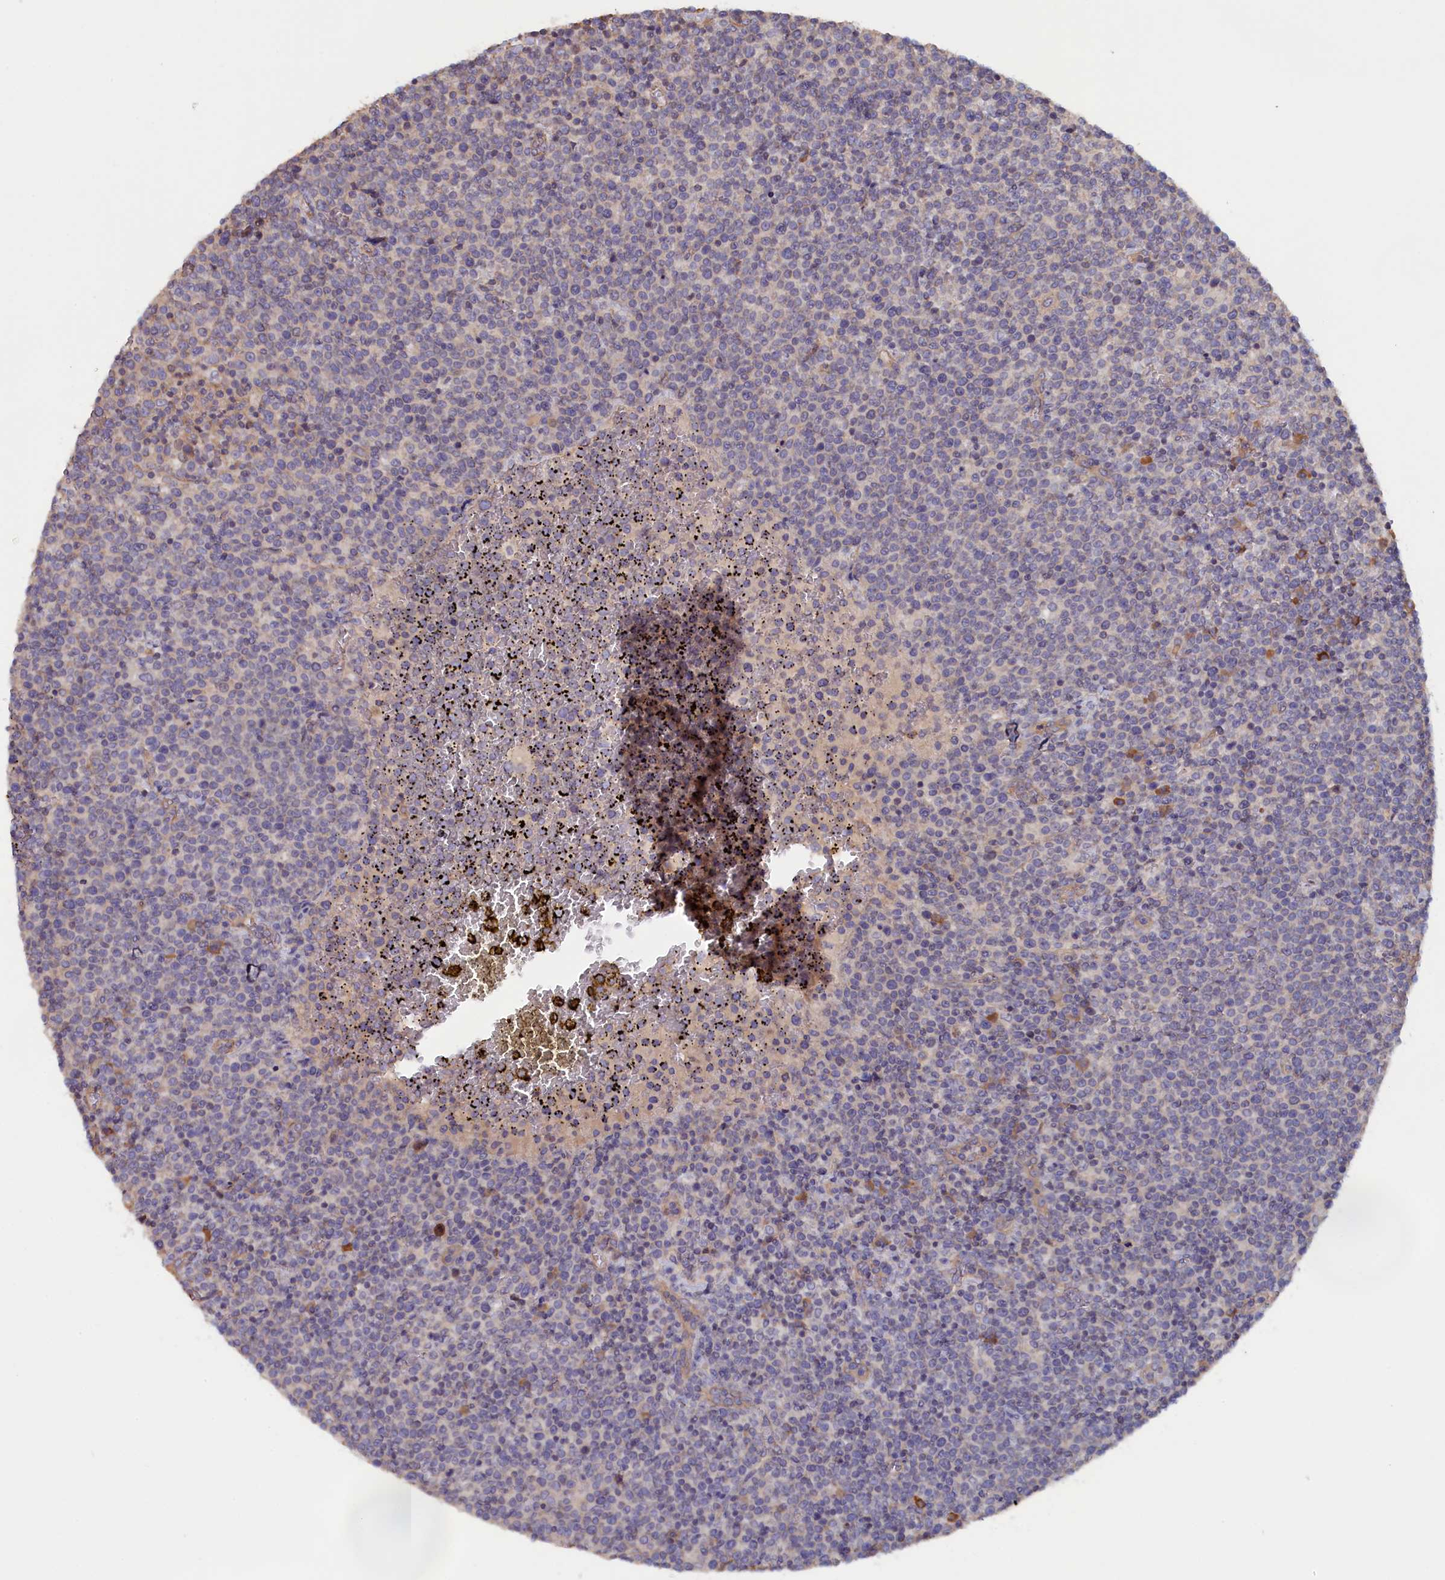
{"staining": {"intensity": "negative", "quantity": "none", "location": "none"}, "tissue": "lymphoma", "cell_type": "Tumor cells", "image_type": "cancer", "snomed": [{"axis": "morphology", "description": "Malignant lymphoma, non-Hodgkin's type, High grade"}, {"axis": "topography", "description": "Lymph node"}], "caption": "Lymphoma stained for a protein using immunohistochemistry demonstrates no expression tumor cells.", "gene": "ANKRD2", "patient": {"sex": "male", "age": 61}}